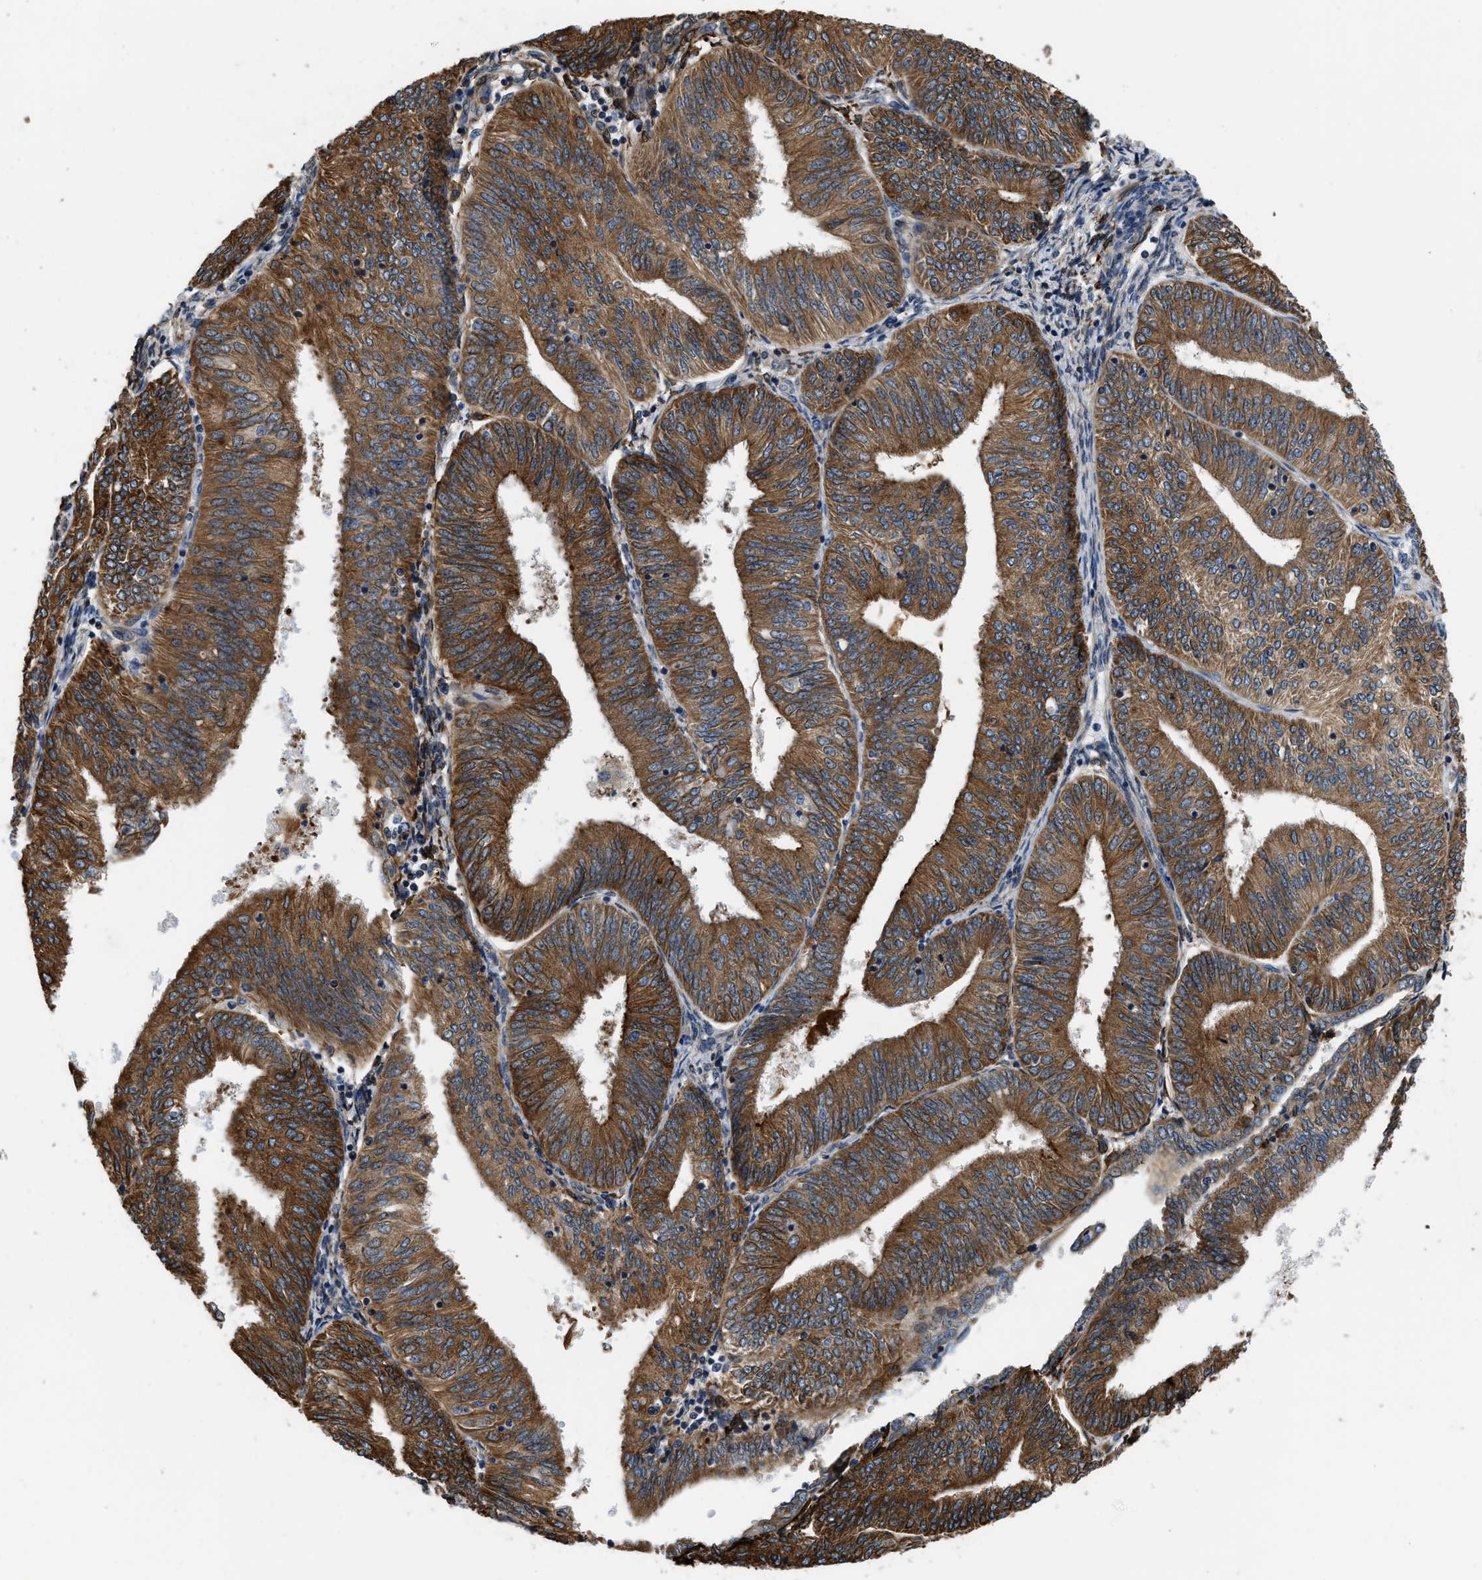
{"staining": {"intensity": "strong", "quantity": ">75%", "location": "cytoplasmic/membranous"}, "tissue": "endometrial cancer", "cell_type": "Tumor cells", "image_type": "cancer", "snomed": [{"axis": "morphology", "description": "Adenocarcinoma, NOS"}, {"axis": "topography", "description": "Endometrium"}], "caption": "Adenocarcinoma (endometrial) tissue demonstrates strong cytoplasmic/membranous expression in approximately >75% of tumor cells, visualized by immunohistochemistry.", "gene": "ARL6IP5", "patient": {"sex": "female", "age": 58}}